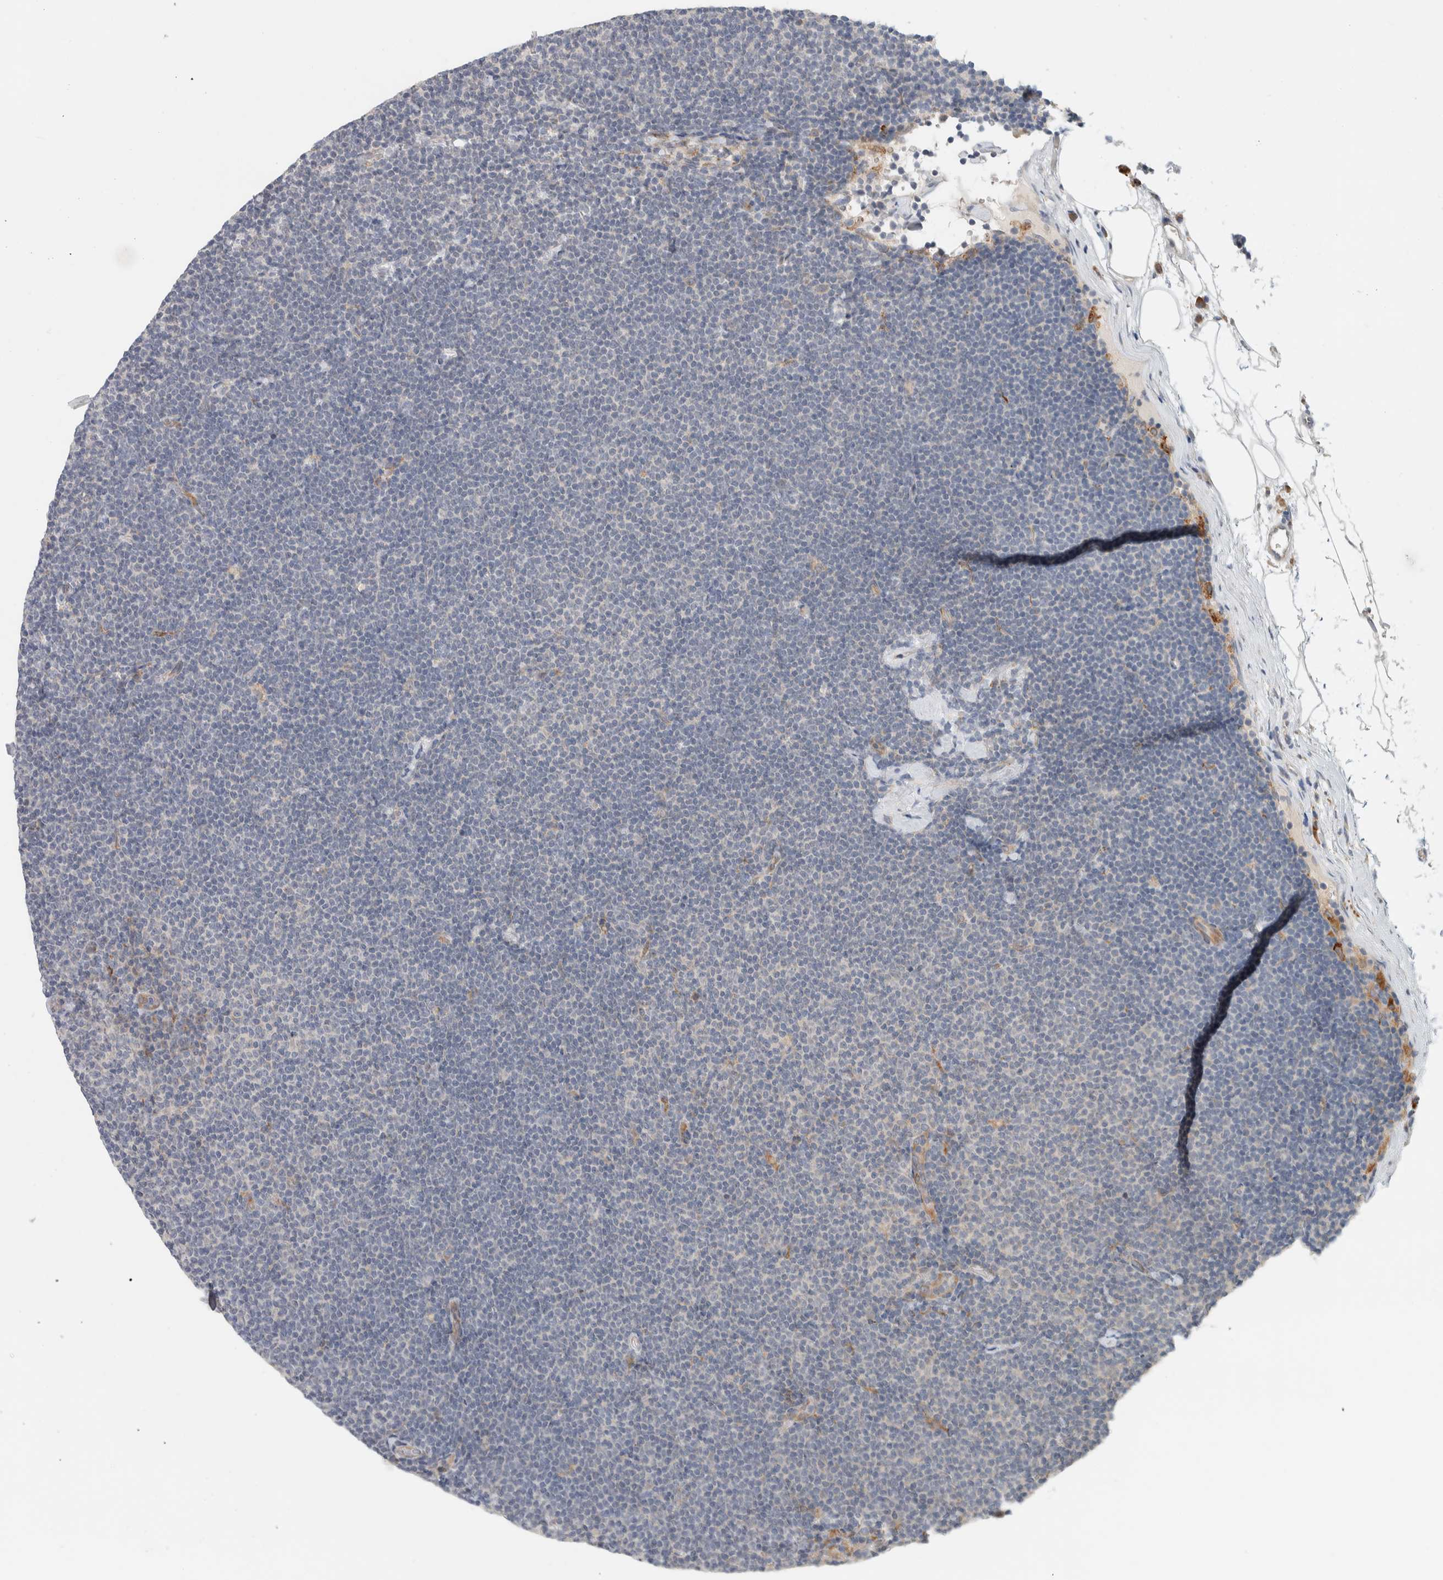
{"staining": {"intensity": "negative", "quantity": "none", "location": "none"}, "tissue": "lymphoma", "cell_type": "Tumor cells", "image_type": "cancer", "snomed": [{"axis": "morphology", "description": "Malignant lymphoma, non-Hodgkin's type, Low grade"}, {"axis": "topography", "description": "Lymph node"}], "caption": "Immunohistochemistry (IHC) micrograph of lymphoma stained for a protein (brown), which reveals no positivity in tumor cells. The staining is performed using DAB brown chromogen with nuclei counter-stained in using hematoxylin.", "gene": "ADCY8", "patient": {"sex": "female", "age": 53}}